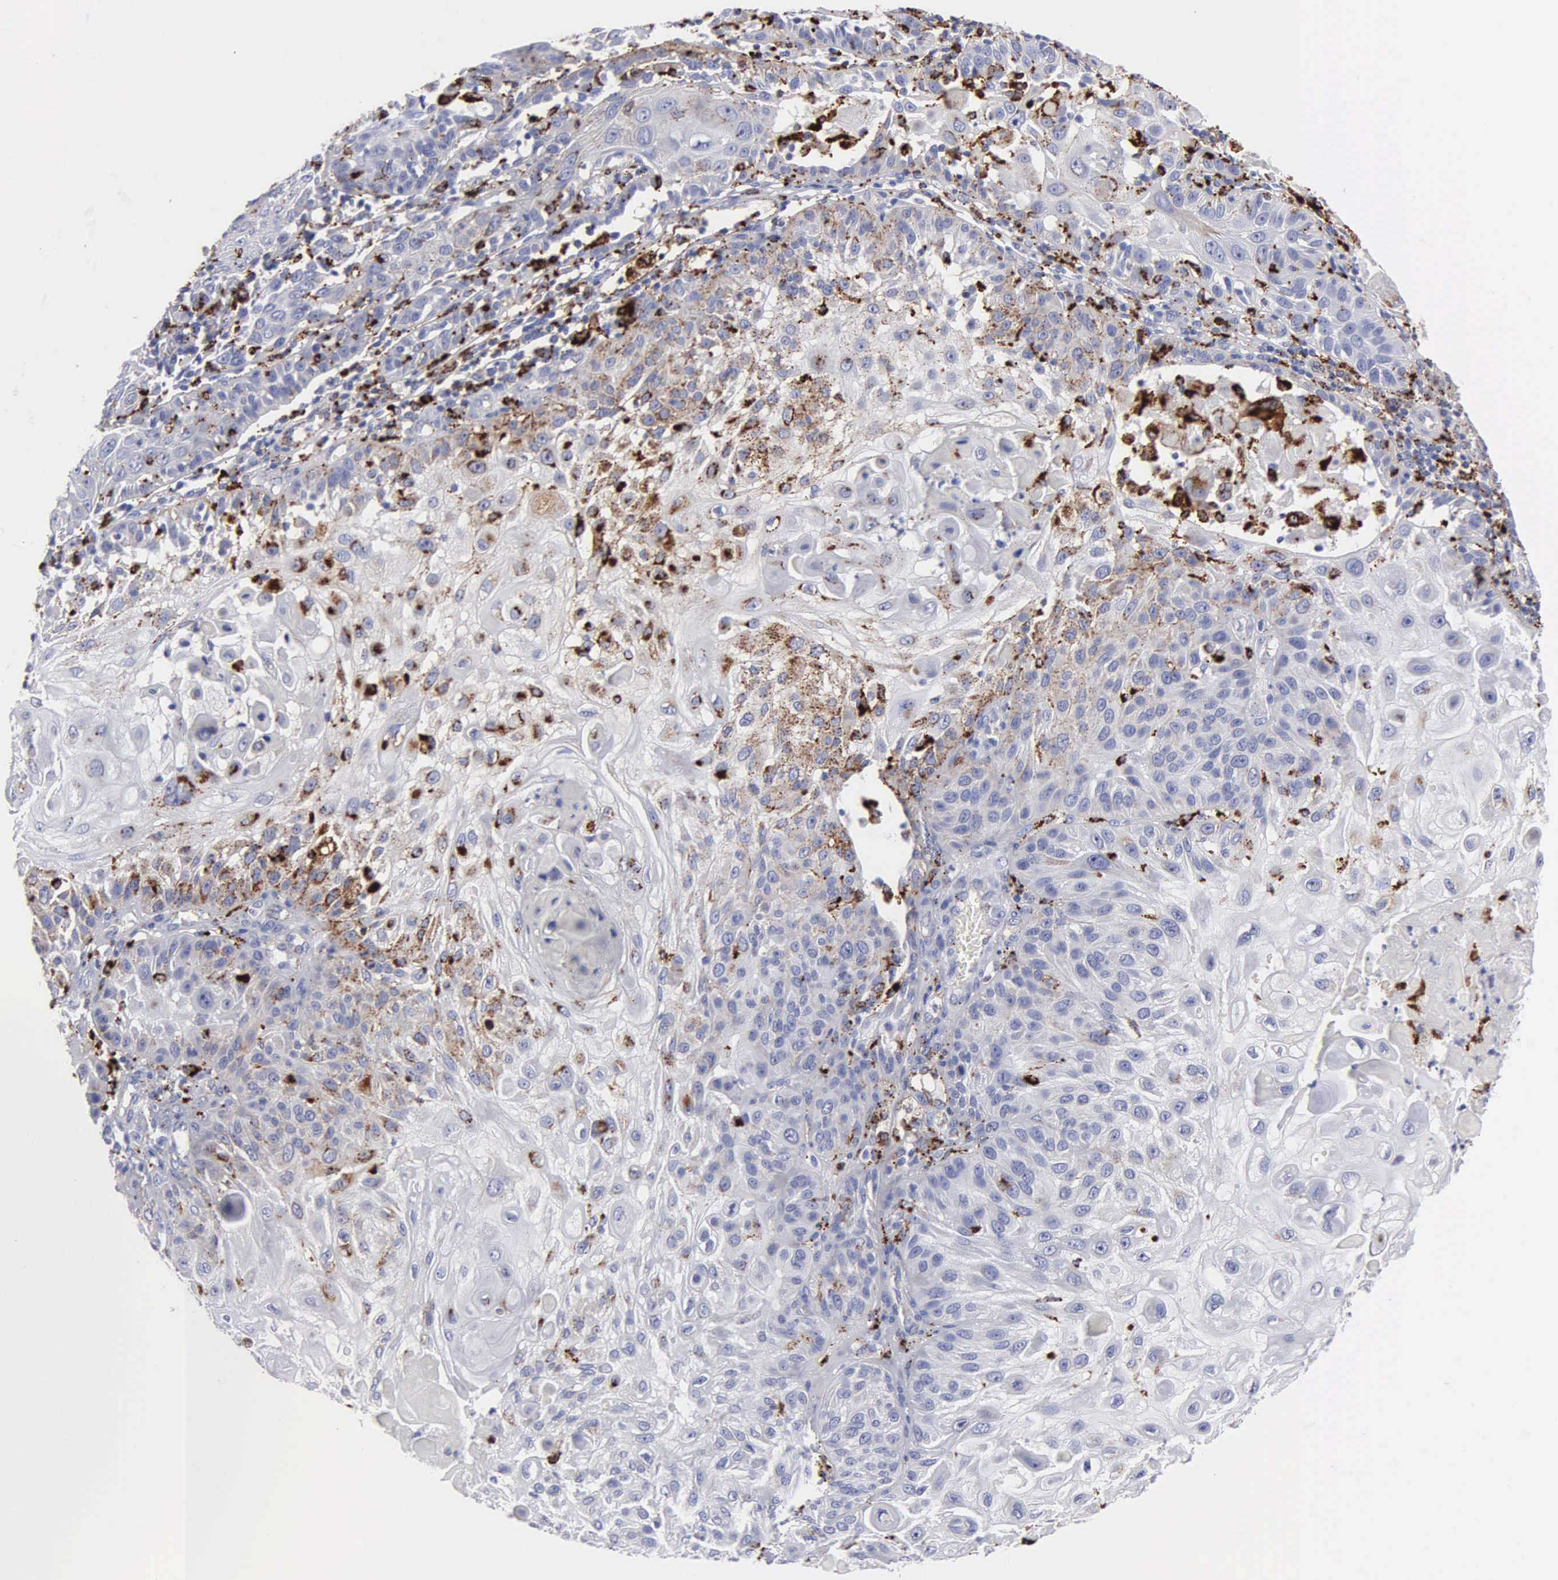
{"staining": {"intensity": "moderate", "quantity": "<25%", "location": "cytoplasmic/membranous"}, "tissue": "skin cancer", "cell_type": "Tumor cells", "image_type": "cancer", "snomed": [{"axis": "morphology", "description": "Squamous cell carcinoma, NOS"}, {"axis": "topography", "description": "Skin"}], "caption": "This photomicrograph reveals immunohistochemistry staining of squamous cell carcinoma (skin), with low moderate cytoplasmic/membranous expression in approximately <25% of tumor cells.", "gene": "CTSH", "patient": {"sex": "female", "age": 89}}